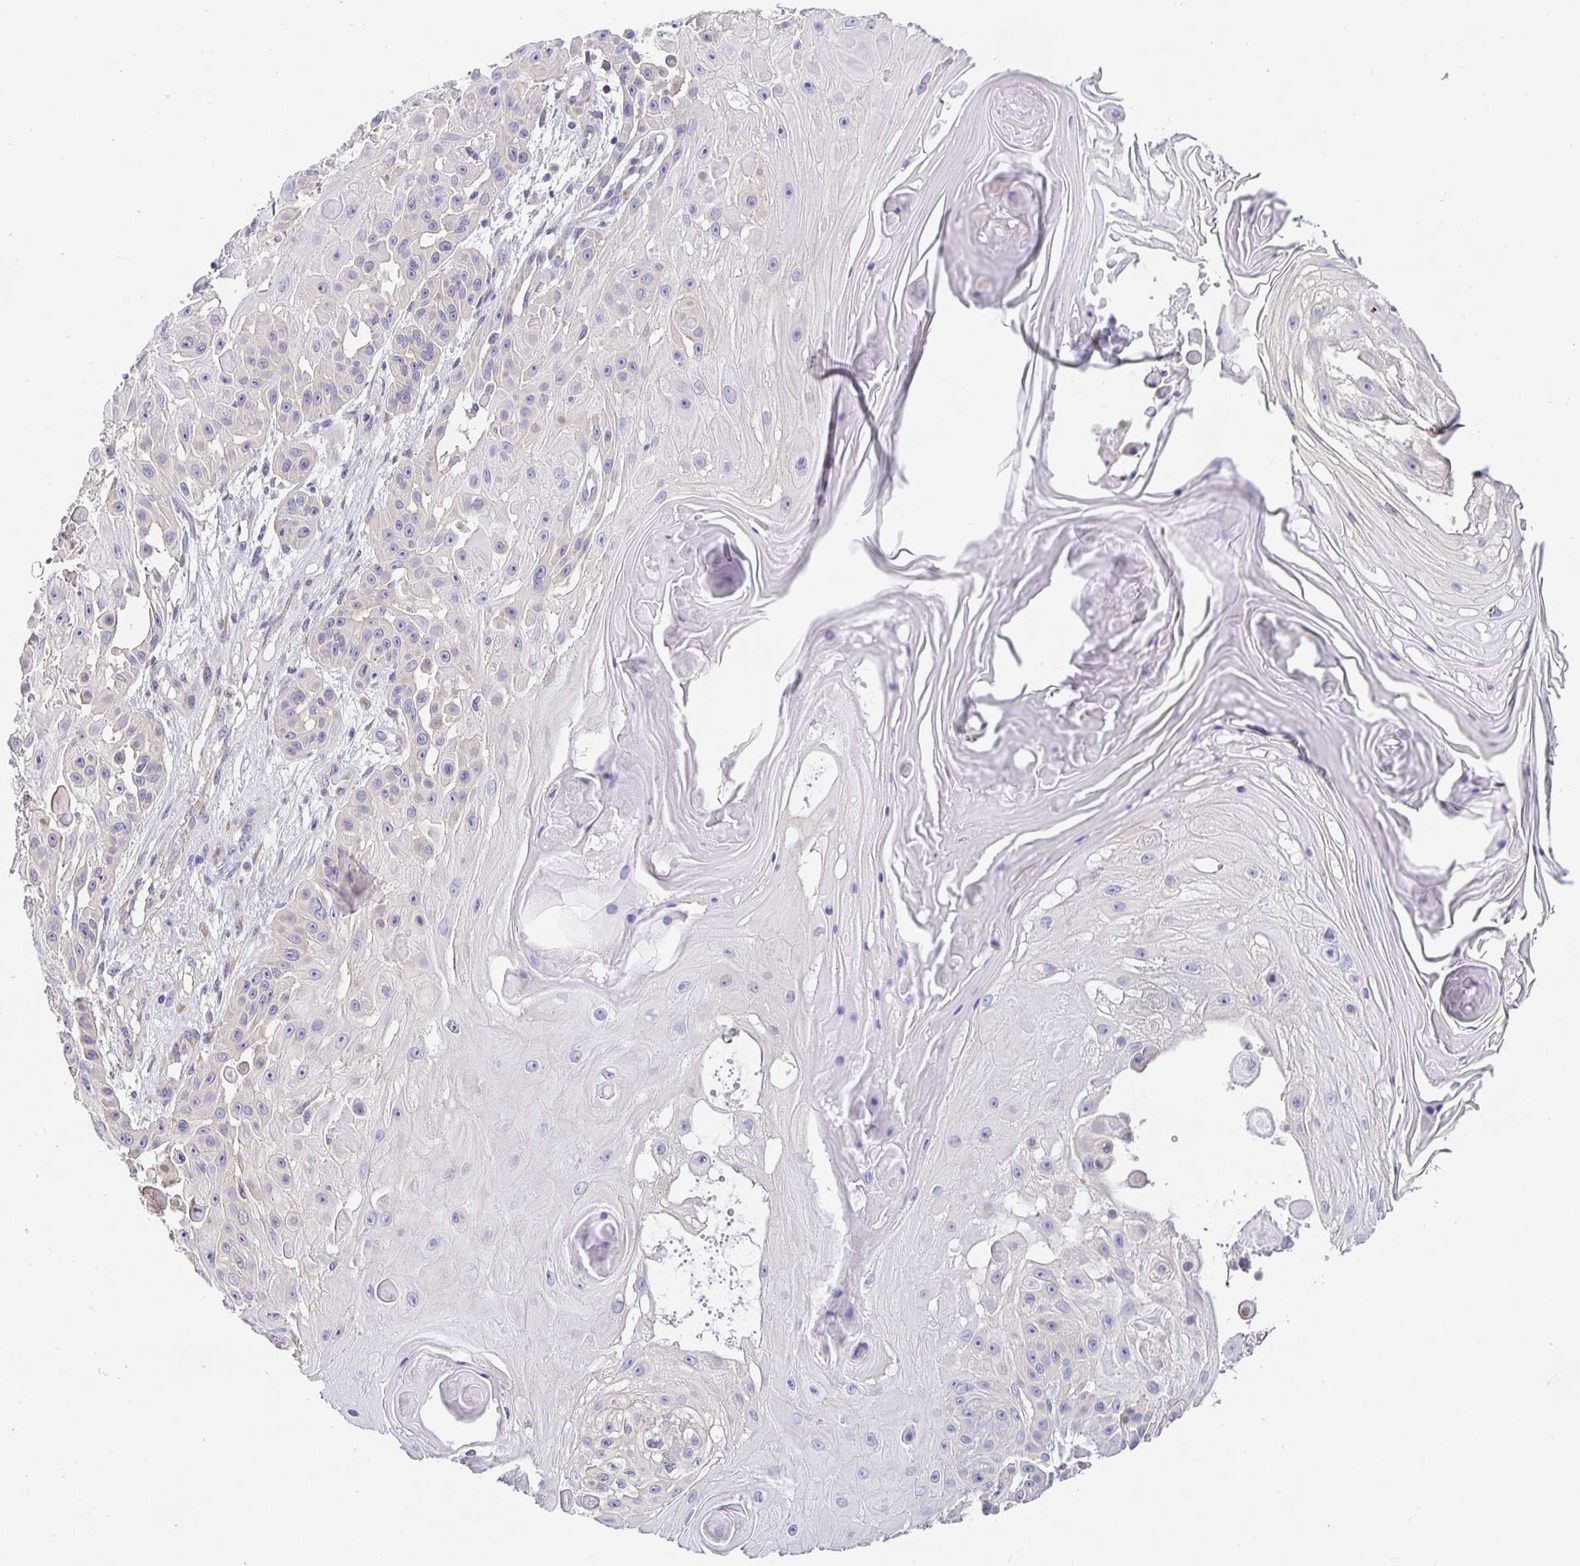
{"staining": {"intensity": "negative", "quantity": "none", "location": "none"}, "tissue": "skin cancer", "cell_type": "Tumor cells", "image_type": "cancer", "snomed": [{"axis": "morphology", "description": "Squamous cell carcinoma, NOS"}, {"axis": "topography", "description": "Skin"}], "caption": "A histopathology image of skin cancer stained for a protein shows no brown staining in tumor cells.", "gene": "OPALIN", "patient": {"sex": "male", "age": 91}}